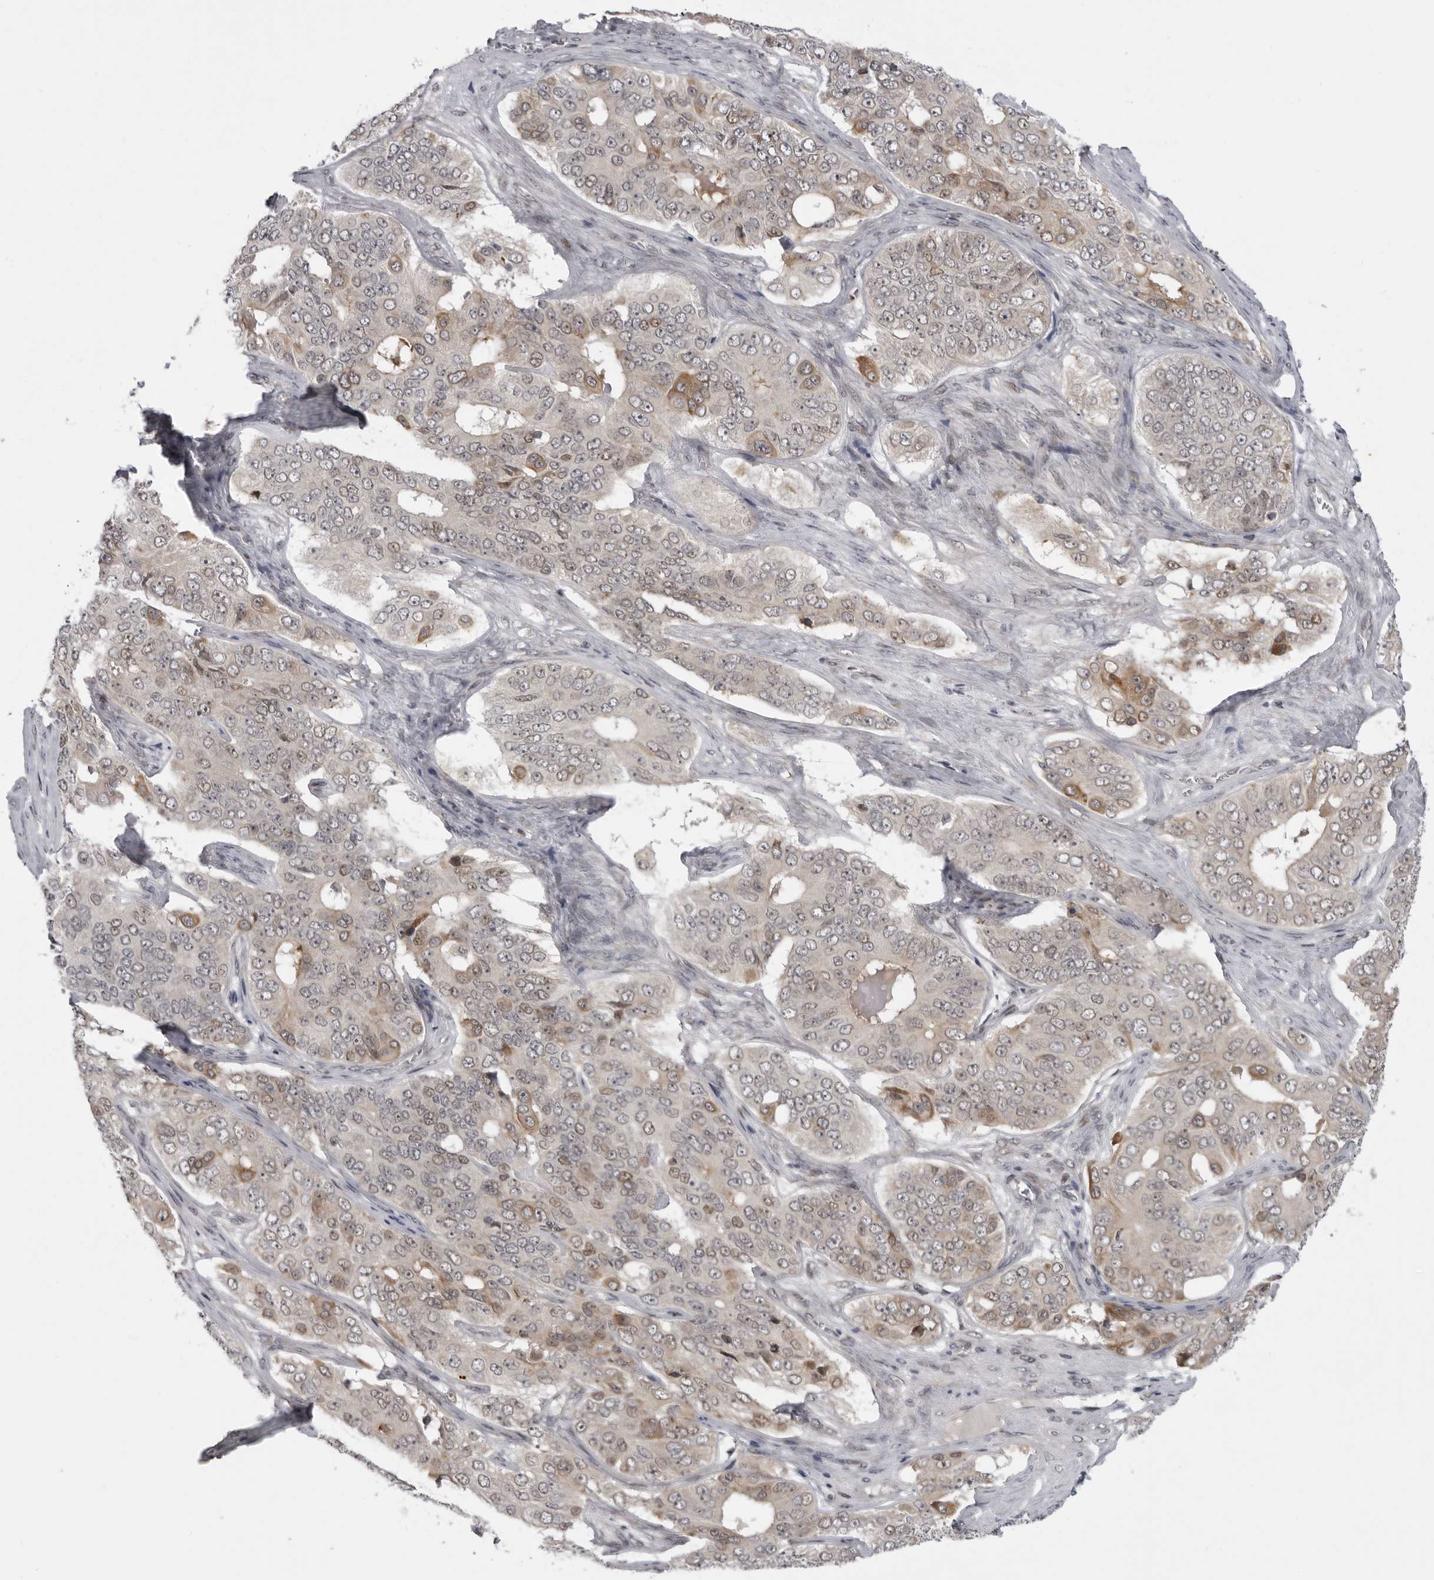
{"staining": {"intensity": "weak", "quantity": ">75%", "location": "nuclear"}, "tissue": "ovarian cancer", "cell_type": "Tumor cells", "image_type": "cancer", "snomed": [{"axis": "morphology", "description": "Carcinoma, endometroid"}, {"axis": "topography", "description": "Ovary"}], "caption": "Tumor cells exhibit low levels of weak nuclear expression in approximately >75% of cells in endometroid carcinoma (ovarian).", "gene": "ALPK2", "patient": {"sex": "female", "age": 51}}